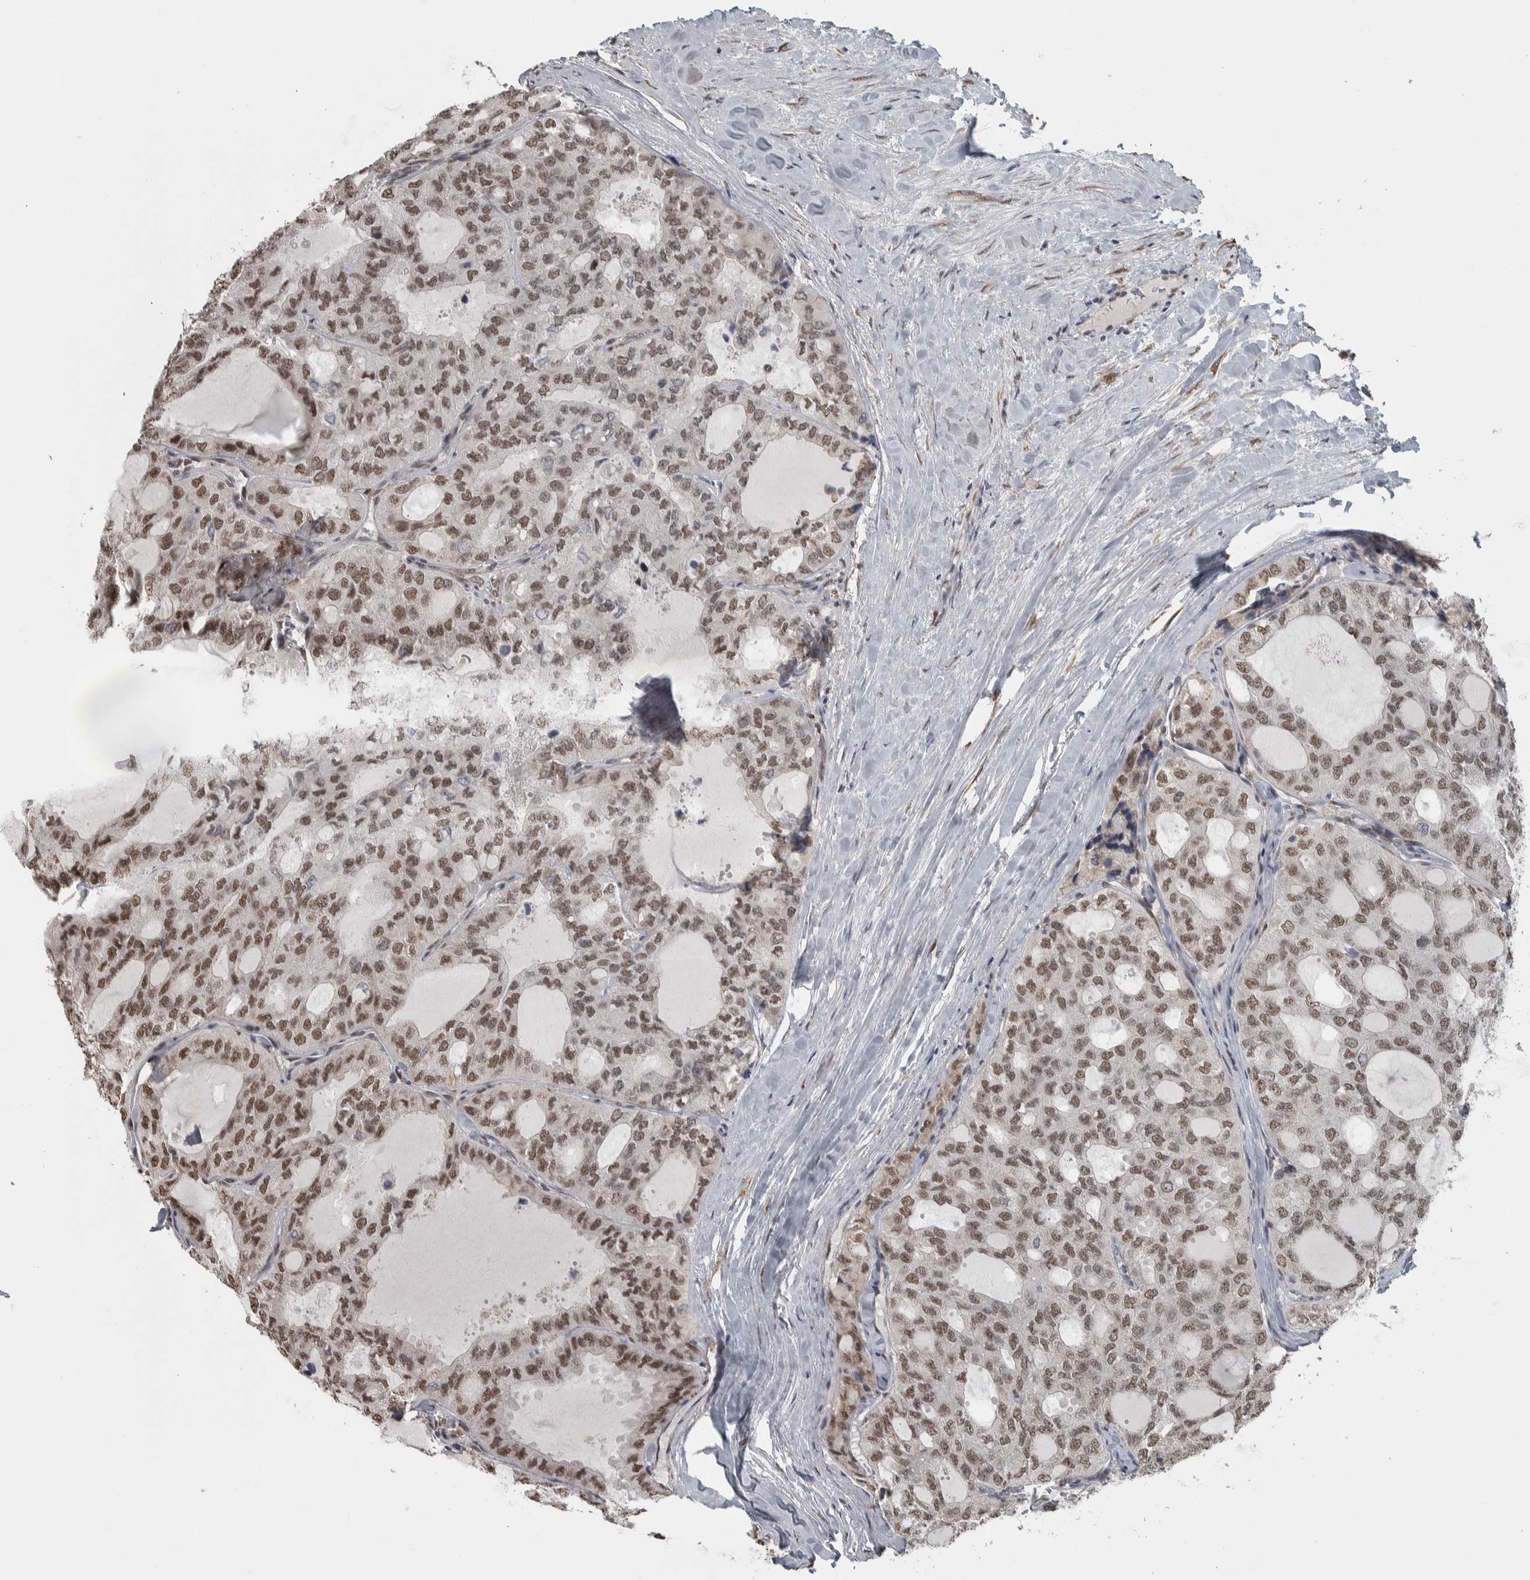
{"staining": {"intensity": "moderate", "quantity": ">75%", "location": "nuclear"}, "tissue": "thyroid cancer", "cell_type": "Tumor cells", "image_type": "cancer", "snomed": [{"axis": "morphology", "description": "Follicular adenoma carcinoma, NOS"}, {"axis": "topography", "description": "Thyroid gland"}], "caption": "Protein expression analysis of human thyroid cancer reveals moderate nuclear expression in about >75% of tumor cells.", "gene": "DDX42", "patient": {"sex": "male", "age": 75}}